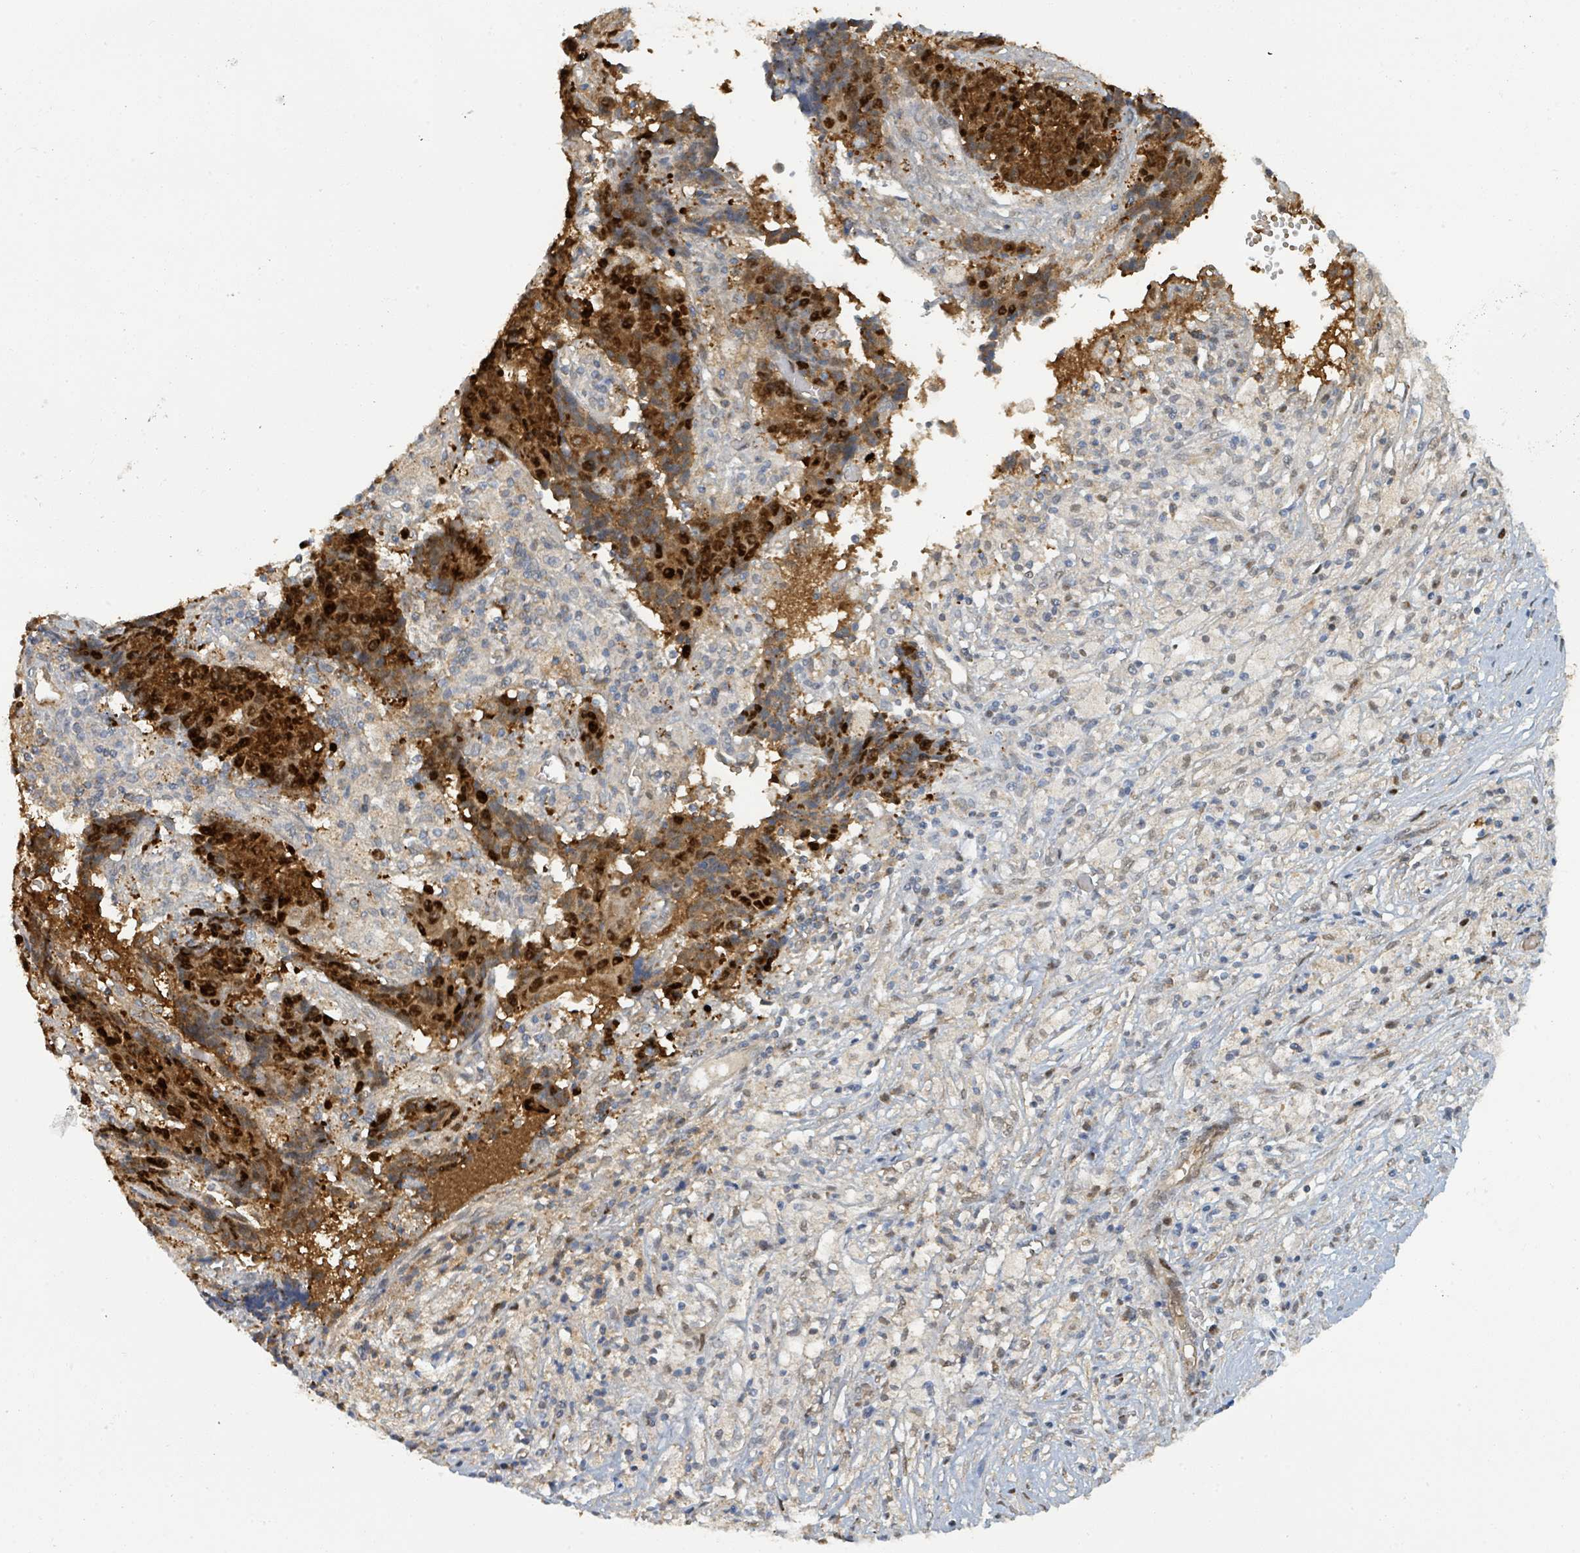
{"staining": {"intensity": "strong", "quantity": ">75%", "location": "cytoplasmic/membranous,nuclear"}, "tissue": "ovarian cancer", "cell_type": "Tumor cells", "image_type": "cancer", "snomed": [{"axis": "morphology", "description": "Carcinoma, endometroid"}, {"axis": "topography", "description": "Ovary"}], "caption": "The micrograph reveals immunohistochemical staining of endometroid carcinoma (ovarian). There is strong cytoplasmic/membranous and nuclear positivity is present in about >75% of tumor cells.", "gene": "PSMB7", "patient": {"sex": "female", "age": 42}}